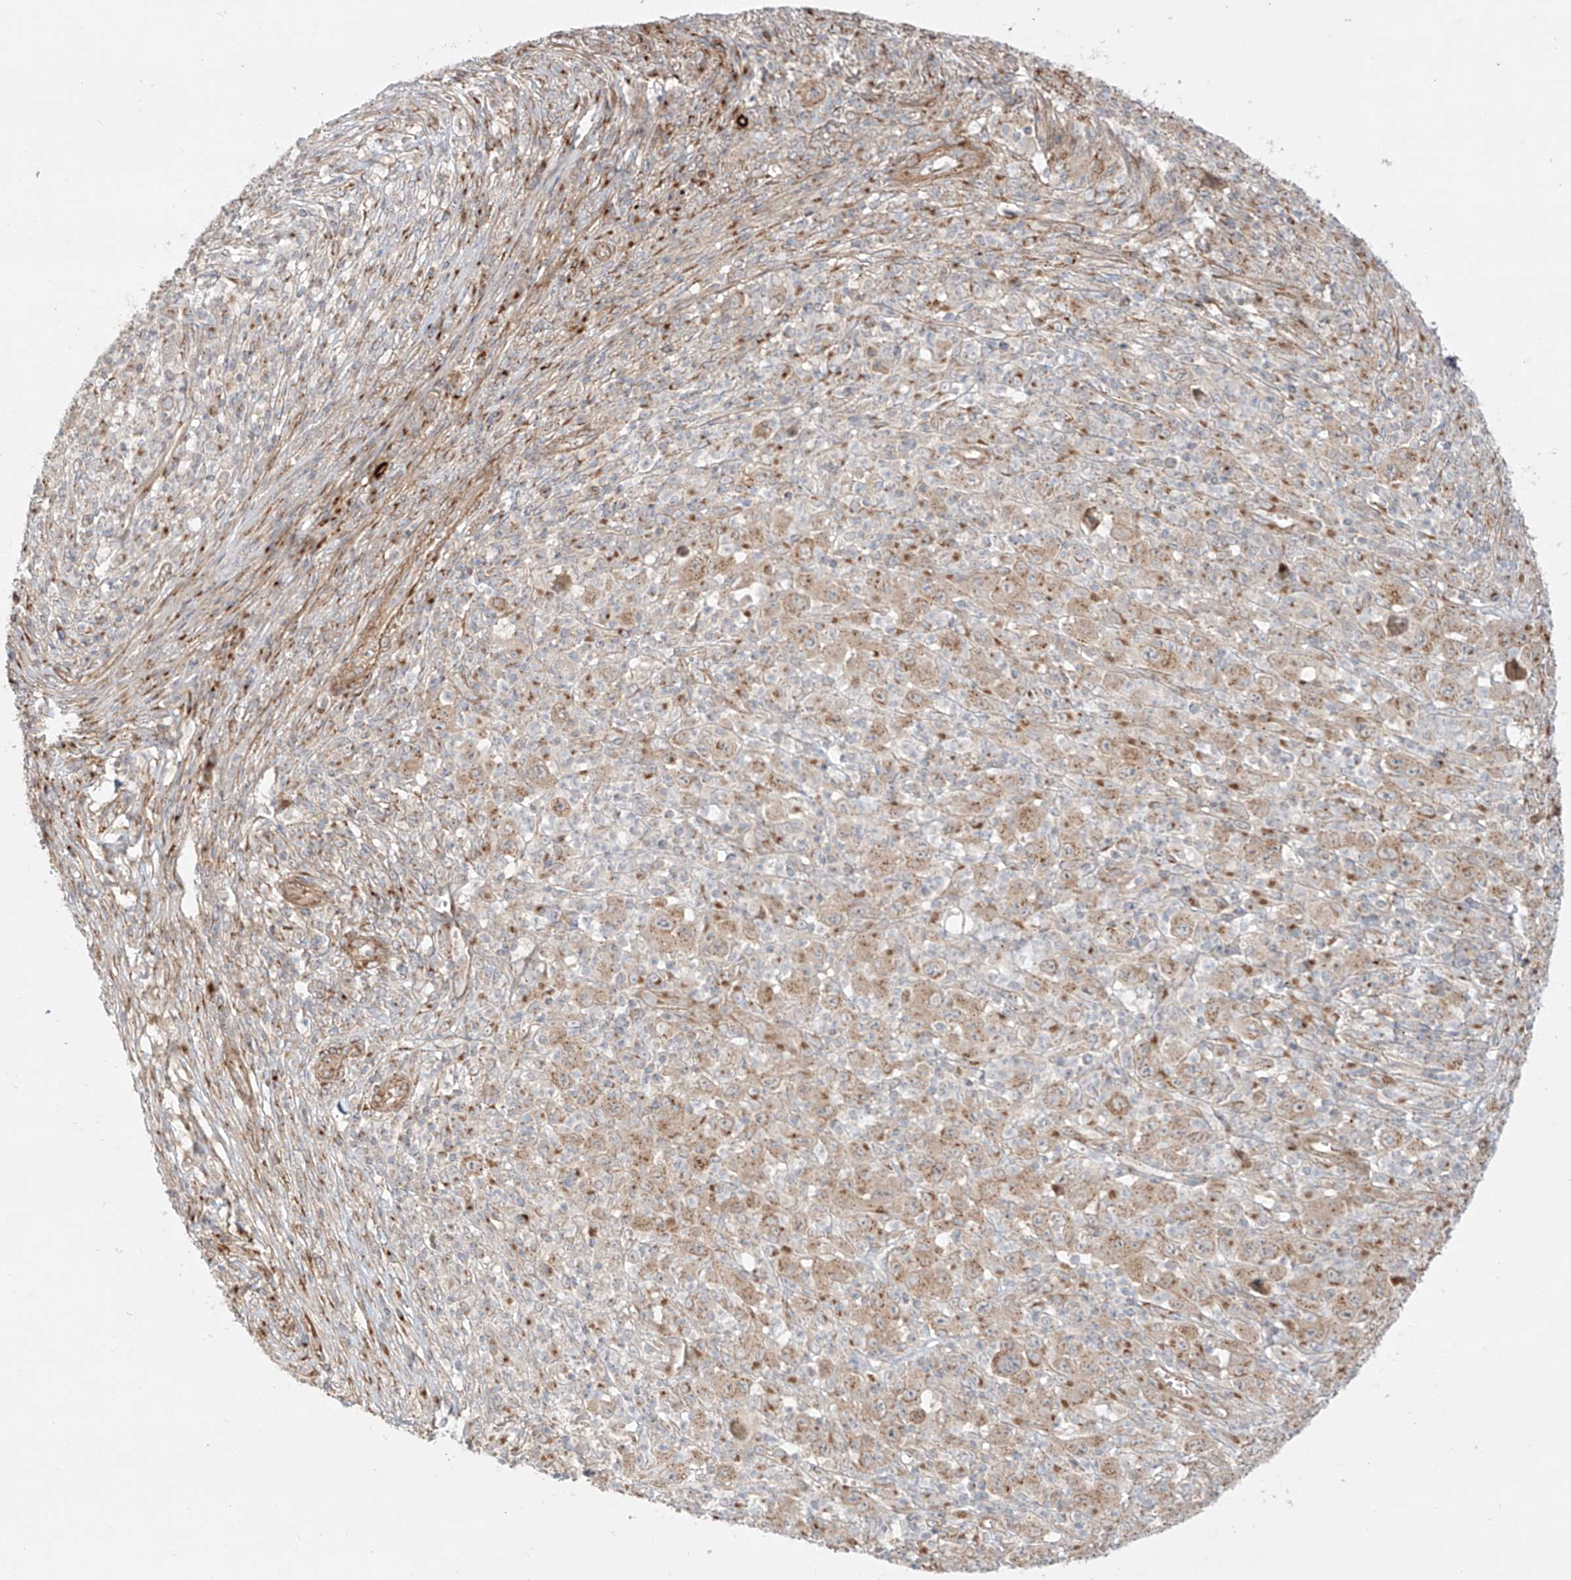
{"staining": {"intensity": "weak", "quantity": ">75%", "location": "cytoplasmic/membranous"}, "tissue": "melanoma", "cell_type": "Tumor cells", "image_type": "cancer", "snomed": [{"axis": "morphology", "description": "Malignant melanoma, Metastatic site"}, {"axis": "topography", "description": "Skin"}], "caption": "This is a histology image of immunohistochemistry (IHC) staining of malignant melanoma (metastatic site), which shows weak positivity in the cytoplasmic/membranous of tumor cells.", "gene": "ZNF287", "patient": {"sex": "female", "age": 56}}